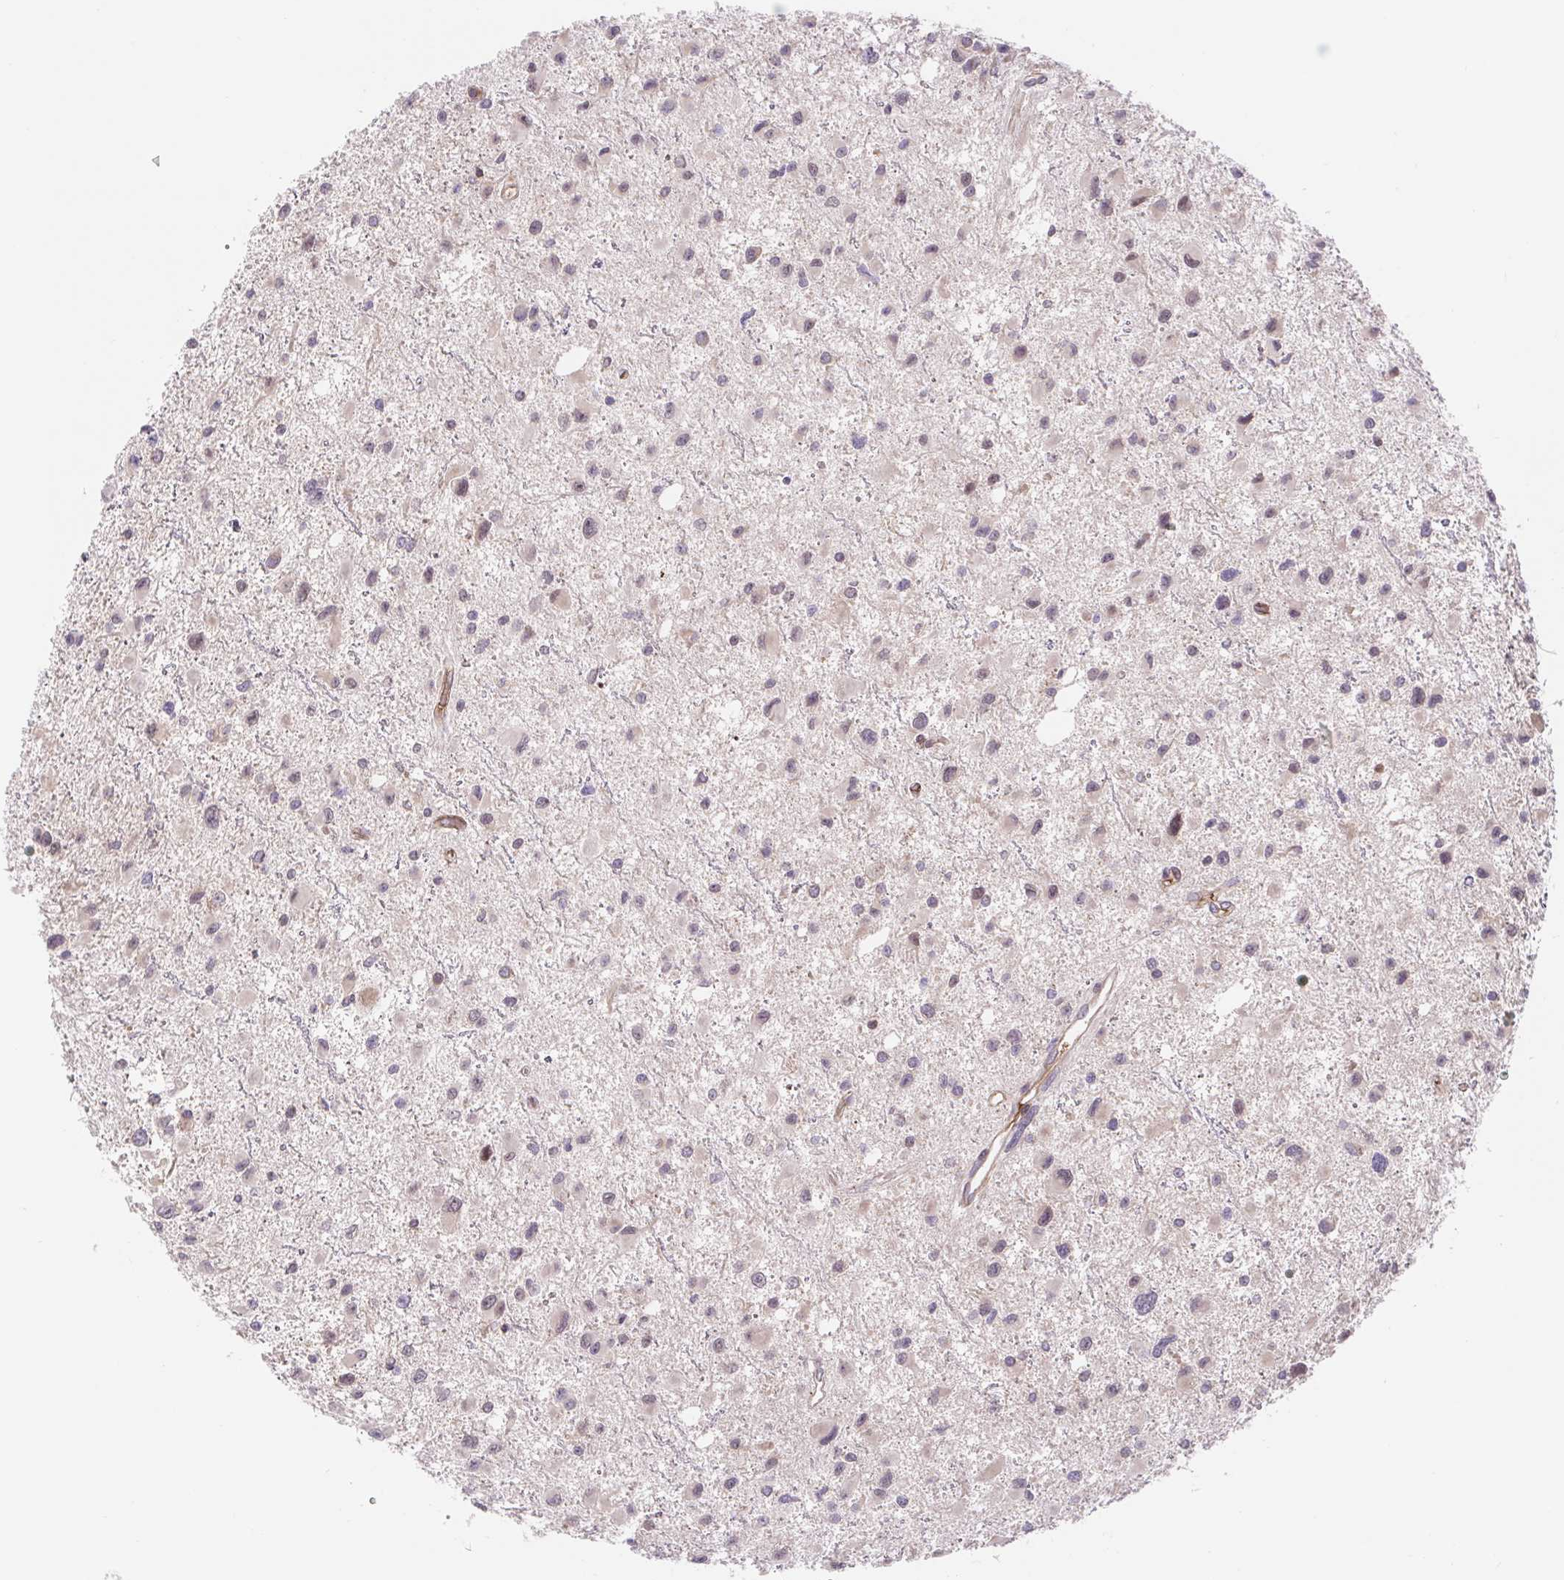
{"staining": {"intensity": "negative", "quantity": "none", "location": "none"}, "tissue": "glioma", "cell_type": "Tumor cells", "image_type": "cancer", "snomed": [{"axis": "morphology", "description": "Glioma, malignant, Low grade"}, {"axis": "topography", "description": "Brain"}], "caption": "Glioma was stained to show a protein in brown. There is no significant expression in tumor cells. (Brightfield microscopy of DAB IHC at high magnification).", "gene": "TPRG1", "patient": {"sex": "female", "age": 32}}